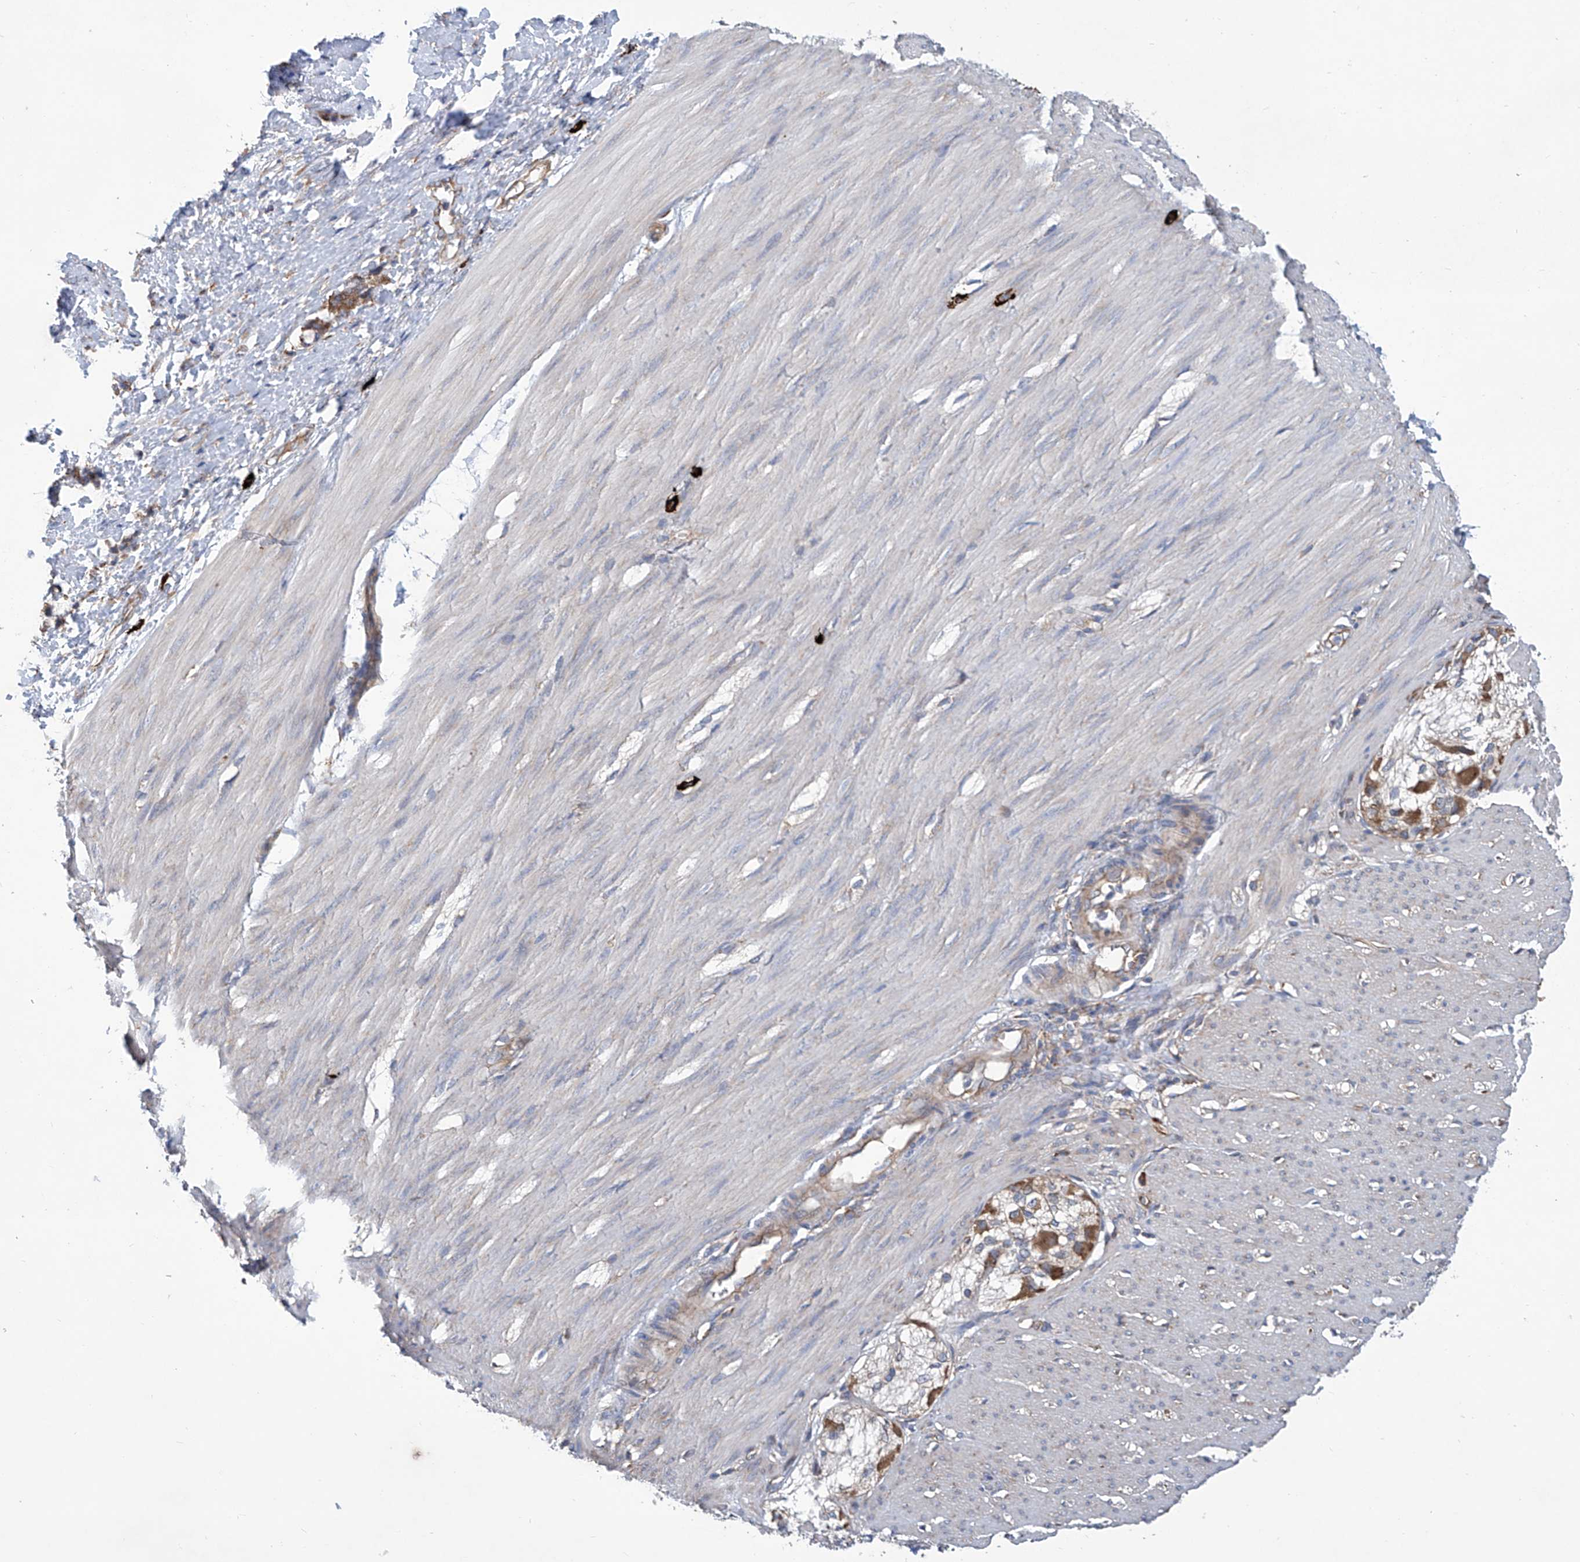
{"staining": {"intensity": "negative", "quantity": "none", "location": "none"}, "tissue": "smooth muscle", "cell_type": "Smooth muscle cells", "image_type": "normal", "snomed": [{"axis": "morphology", "description": "Normal tissue, NOS"}, {"axis": "morphology", "description": "Adenocarcinoma, NOS"}, {"axis": "topography", "description": "Colon"}, {"axis": "topography", "description": "Peripheral nerve tissue"}], "caption": "This is a histopathology image of IHC staining of normal smooth muscle, which shows no positivity in smooth muscle cells.", "gene": "SENP2", "patient": {"sex": "male", "age": 14}}